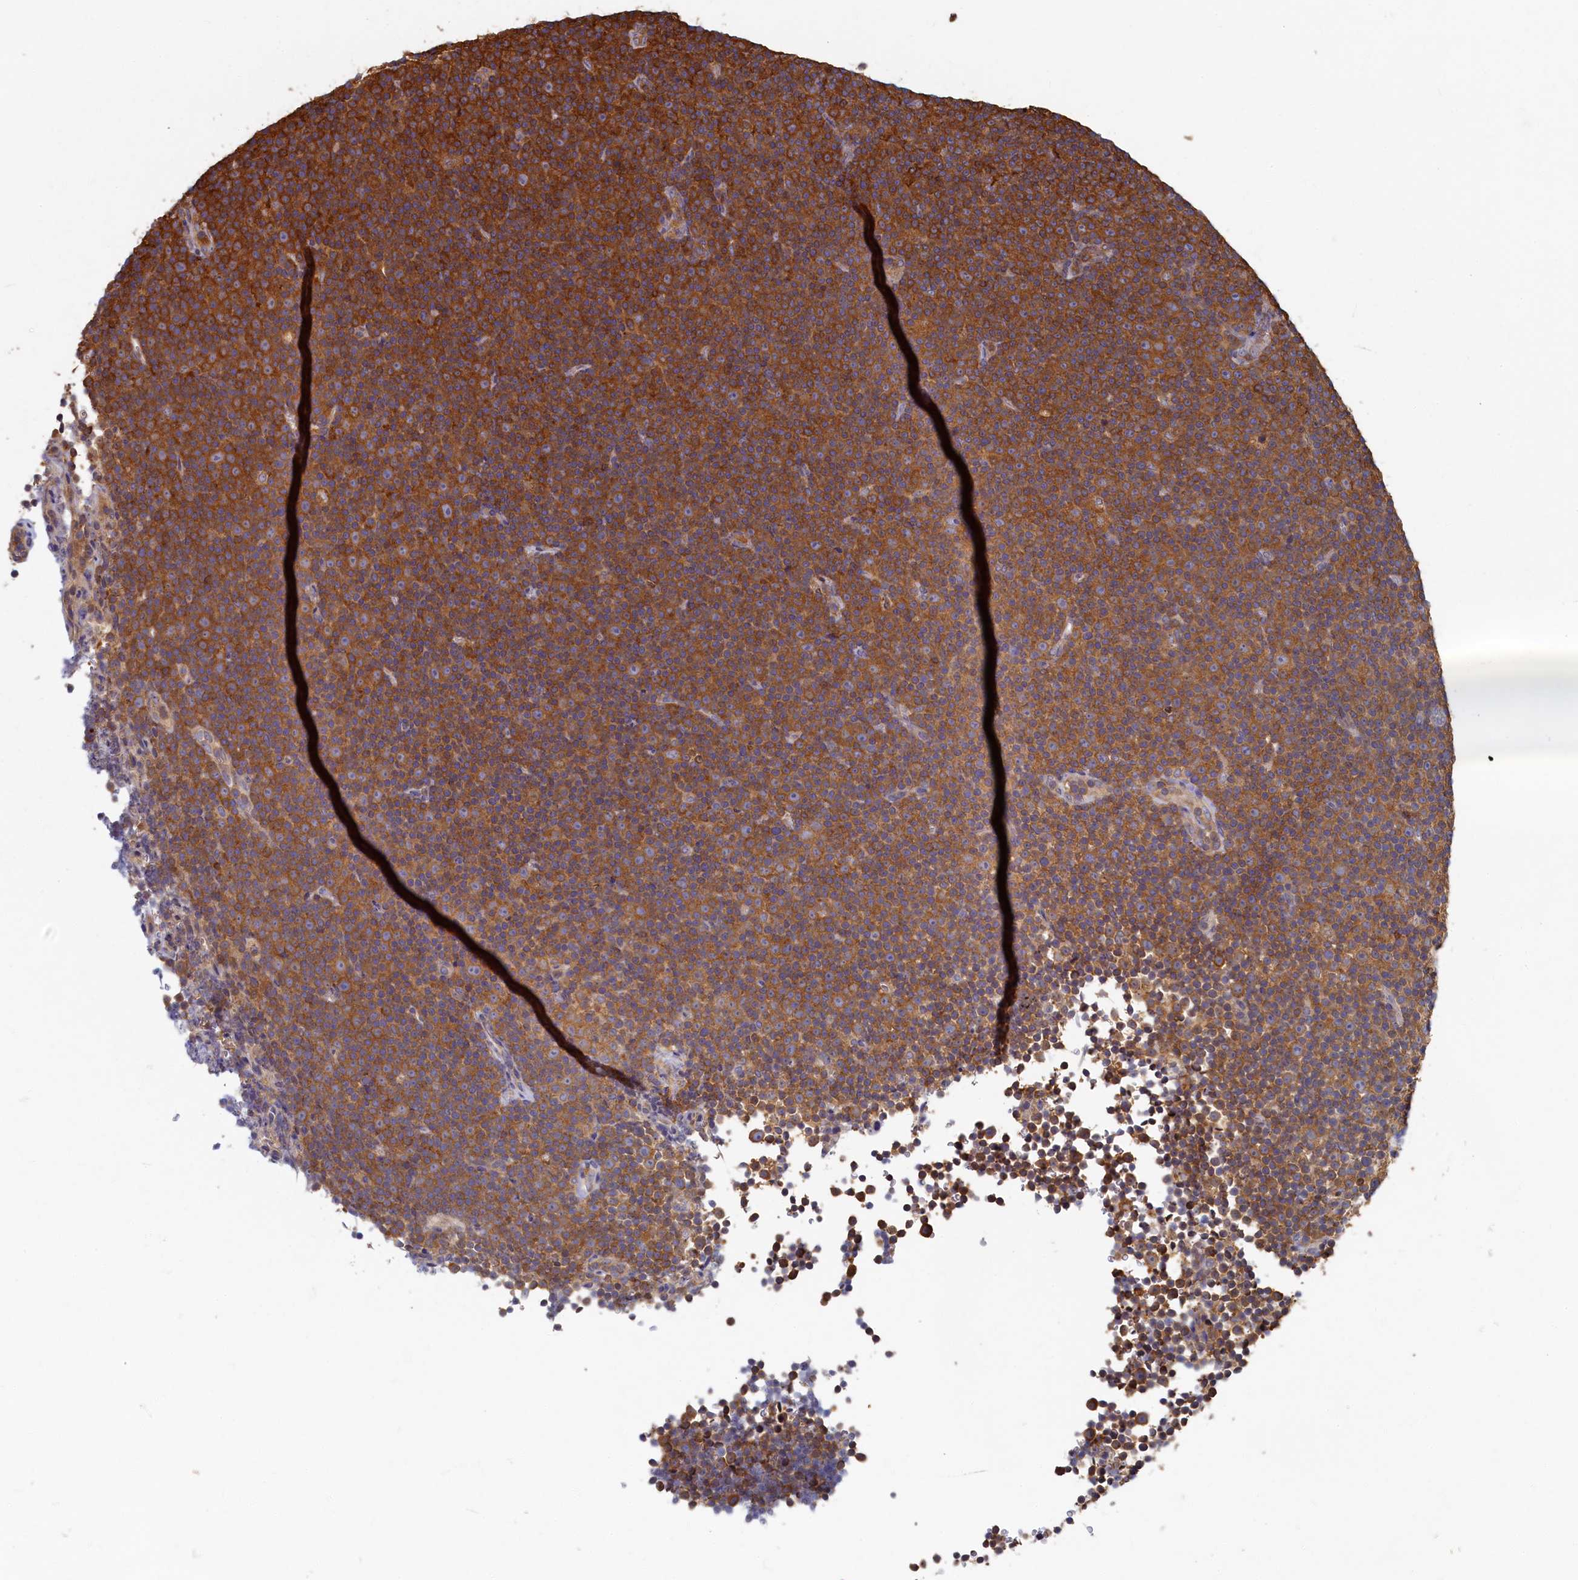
{"staining": {"intensity": "moderate", "quantity": ">75%", "location": "cytoplasmic/membranous"}, "tissue": "lymphoma", "cell_type": "Tumor cells", "image_type": "cancer", "snomed": [{"axis": "morphology", "description": "Malignant lymphoma, non-Hodgkin's type, Low grade"}, {"axis": "topography", "description": "Lymph node"}], "caption": "There is medium levels of moderate cytoplasmic/membranous expression in tumor cells of malignant lymphoma, non-Hodgkin's type (low-grade), as demonstrated by immunohistochemical staining (brown color).", "gene": "TIMM8B", "patient": {"sex": "female", "age": 67}}